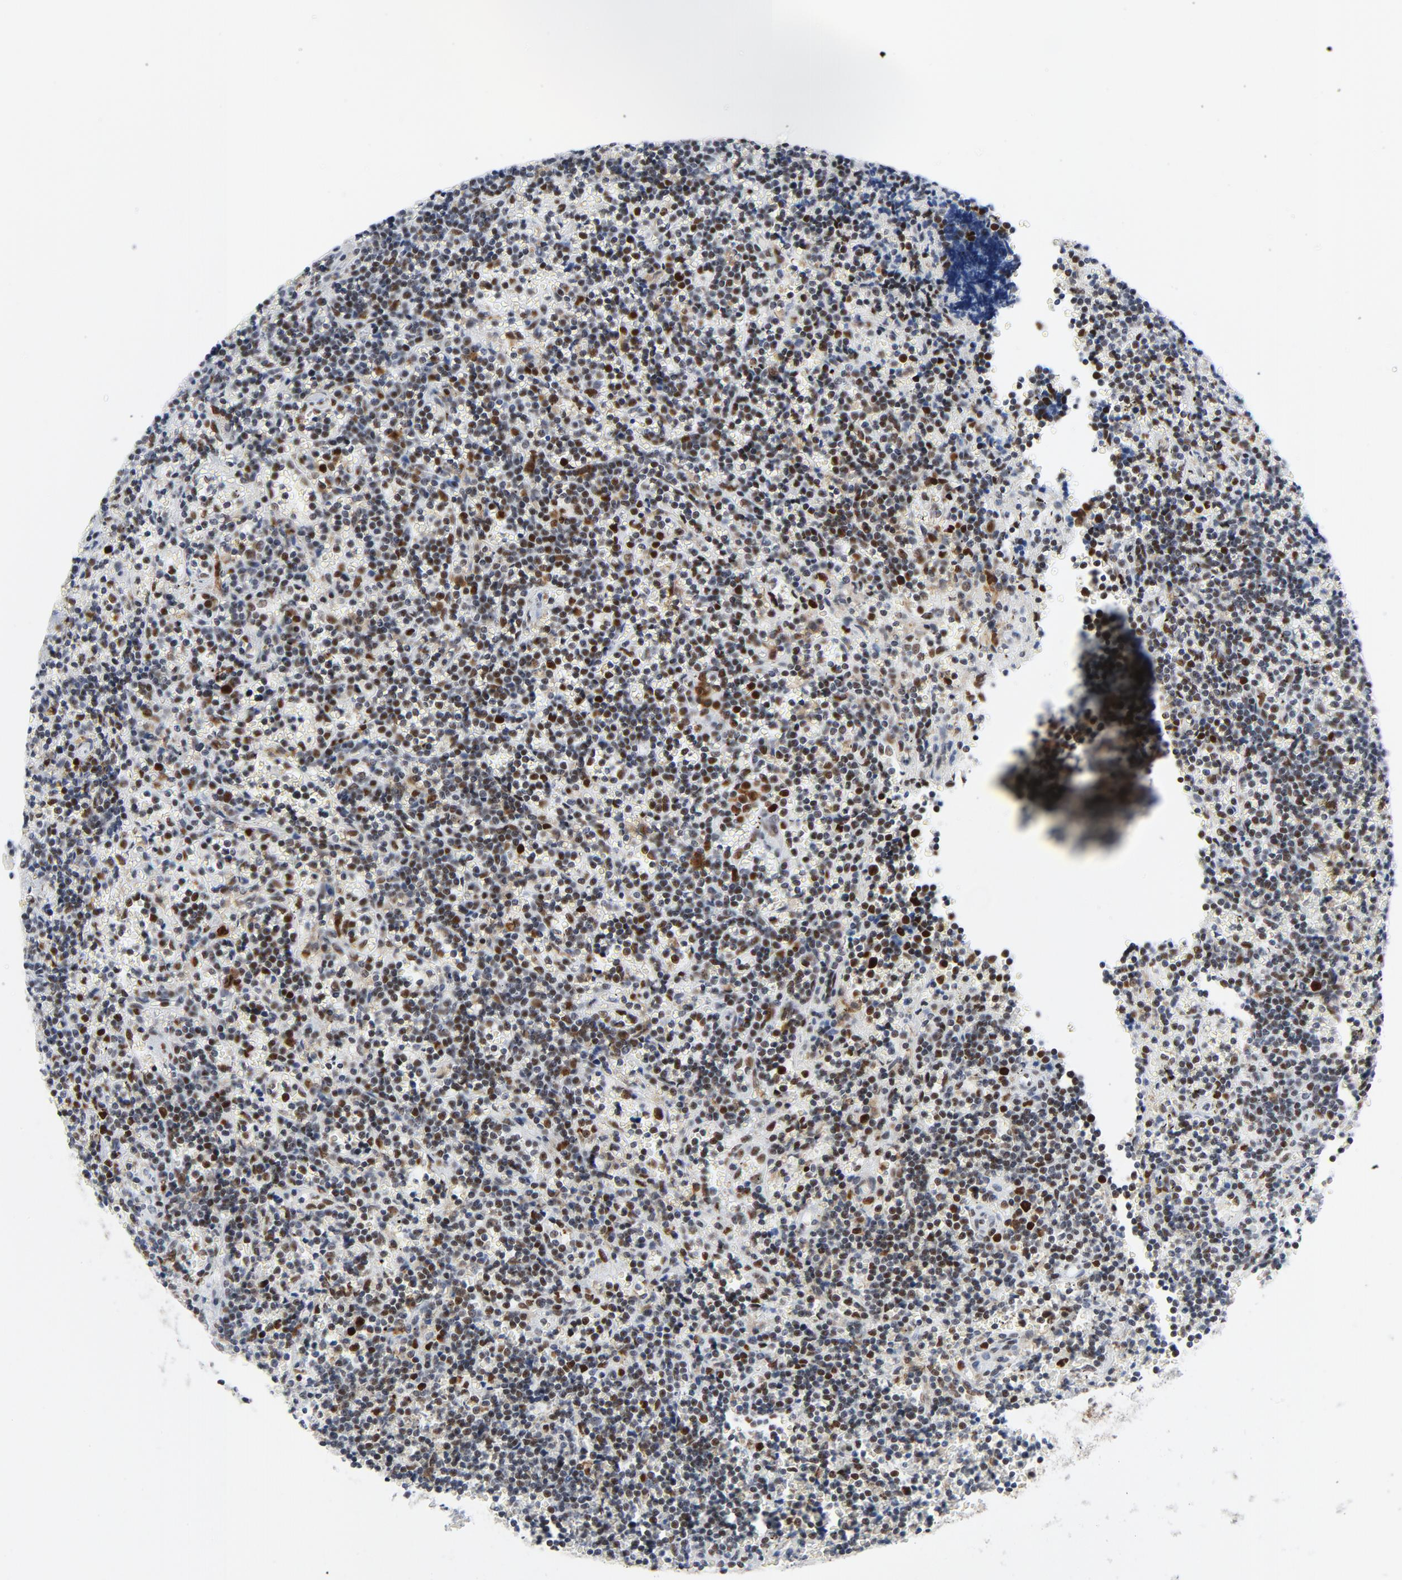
{"staining": {"intensity": "strong", "quantity": "25%-75%", "location": "nuclear"}, "tissue": "lymphoma", "cell_type": "Tumor cells", "image_type": "cancer", "snomed": [{"axis": "morphology", "description": "Malignant lymphoma, non-Hodgkin's type, Low grade"}, {"axis": "topography", "description": "Spleen"}], "caption": "IHC staining of lymphoma, which shows high levels of strong nuclear staining in about 25%-75% of tumor cells indicating strong nuclear protein staining. The staining was performed using DAB (3,3'-diaminobenzidine) (brown) for protein detection and nuclei were counterstained in hematoxylin (blue).", "gene": "POLD1", "patient": {"sex": "male", "age": 60}}